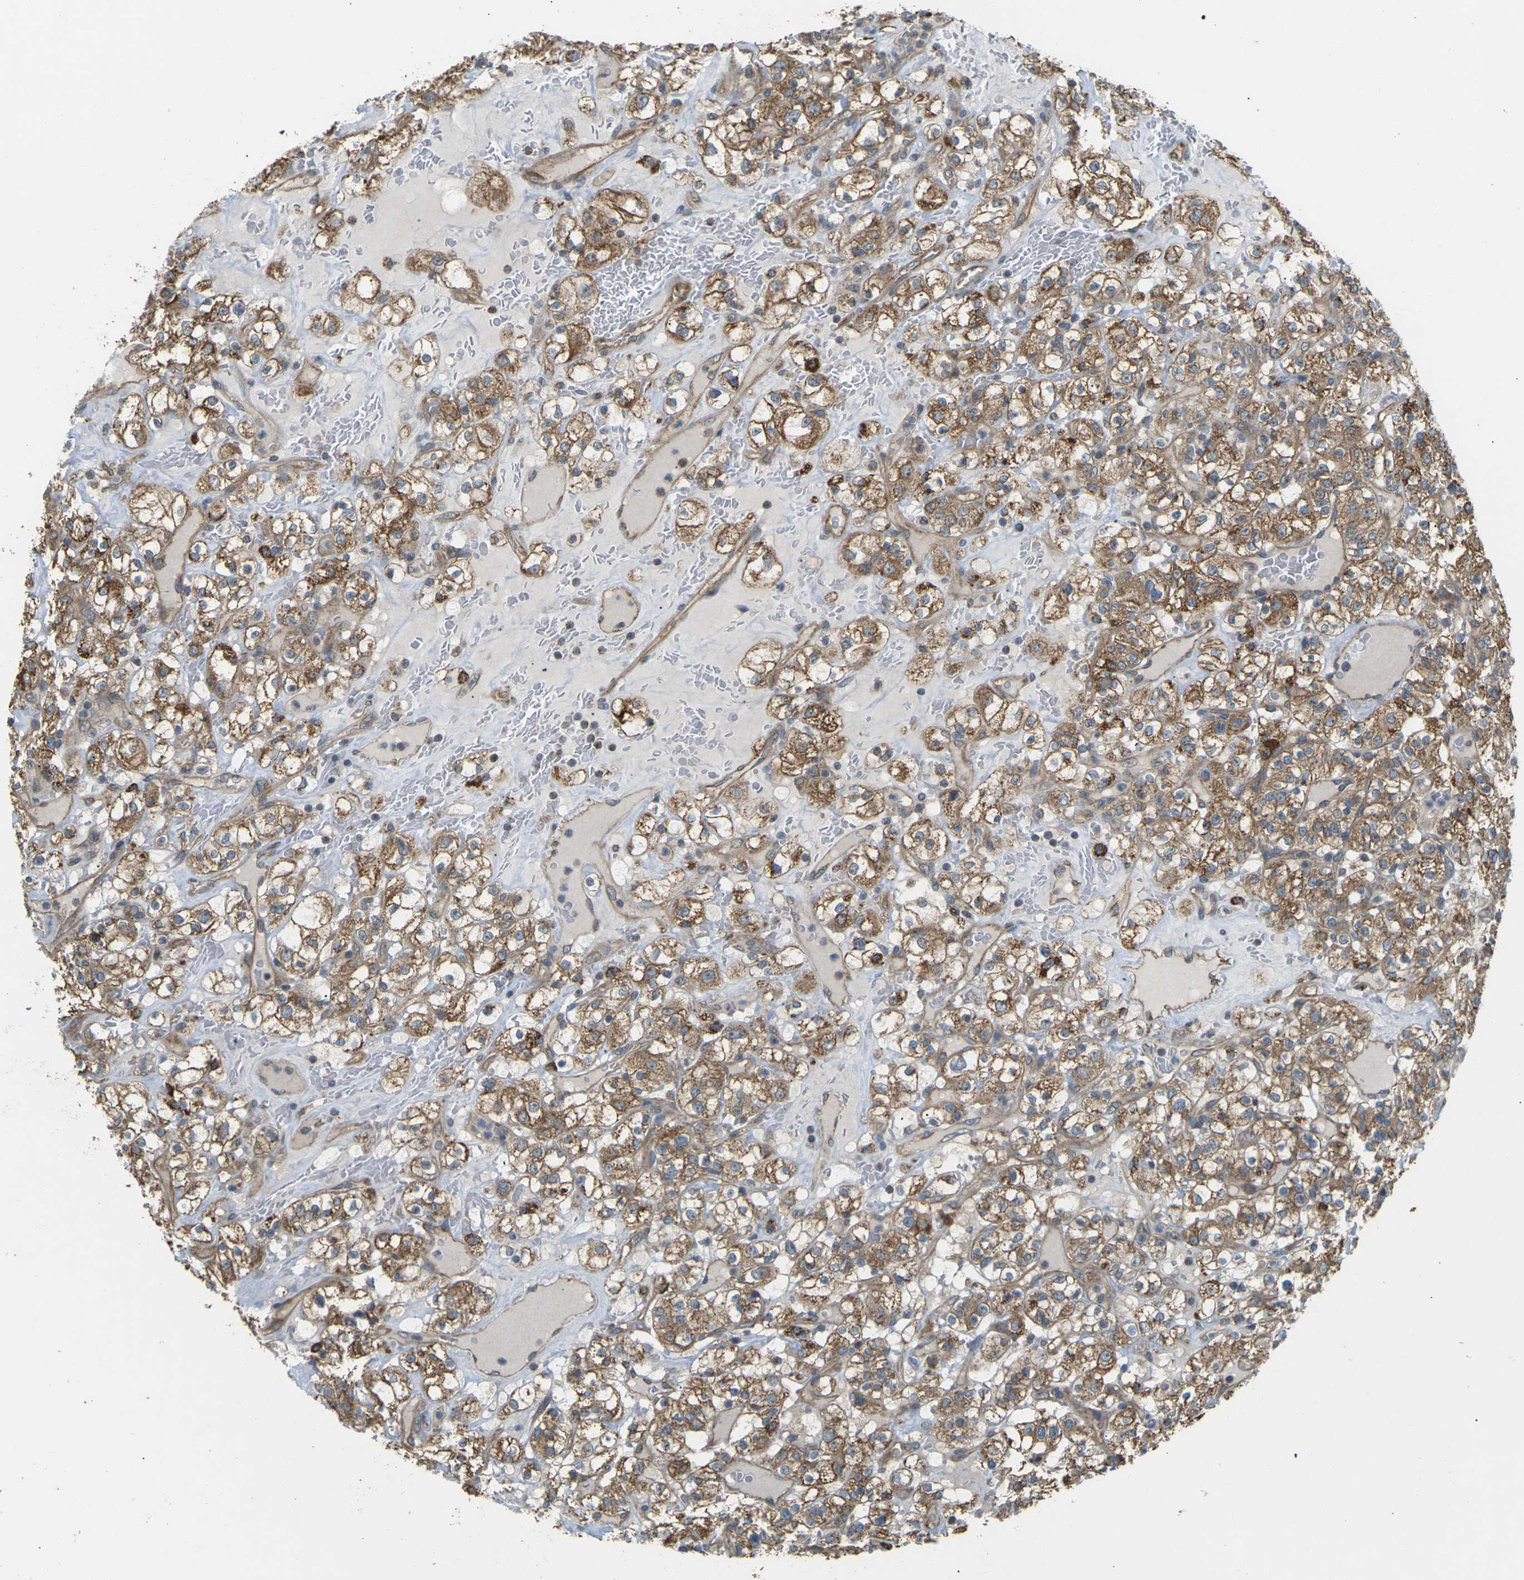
{"staining": {"intensity": "moderate", "quantity": ">75%", "location": "cytoplasmic/membranous"}, "tissue": "renal cancer", "cell_type": "Tumor cells", "image_type": "cancer", "snomed": [{"axis": "morphology", "description": "Normal tissue, NOS"}, {"axis": "morphology", "description": "Adenocarcinoma, NOS"}, {"axis": "topography", "description": "Kidney"}], "caption": "Approximately >75% of tumor cells in human renal adenocarcinoma display moderate cytoplasmic/membranous protein expression as visualized by brown immunohistochemical staining.", "gene": "KSR1", "patient": {"sex": "female", "age": 72}}